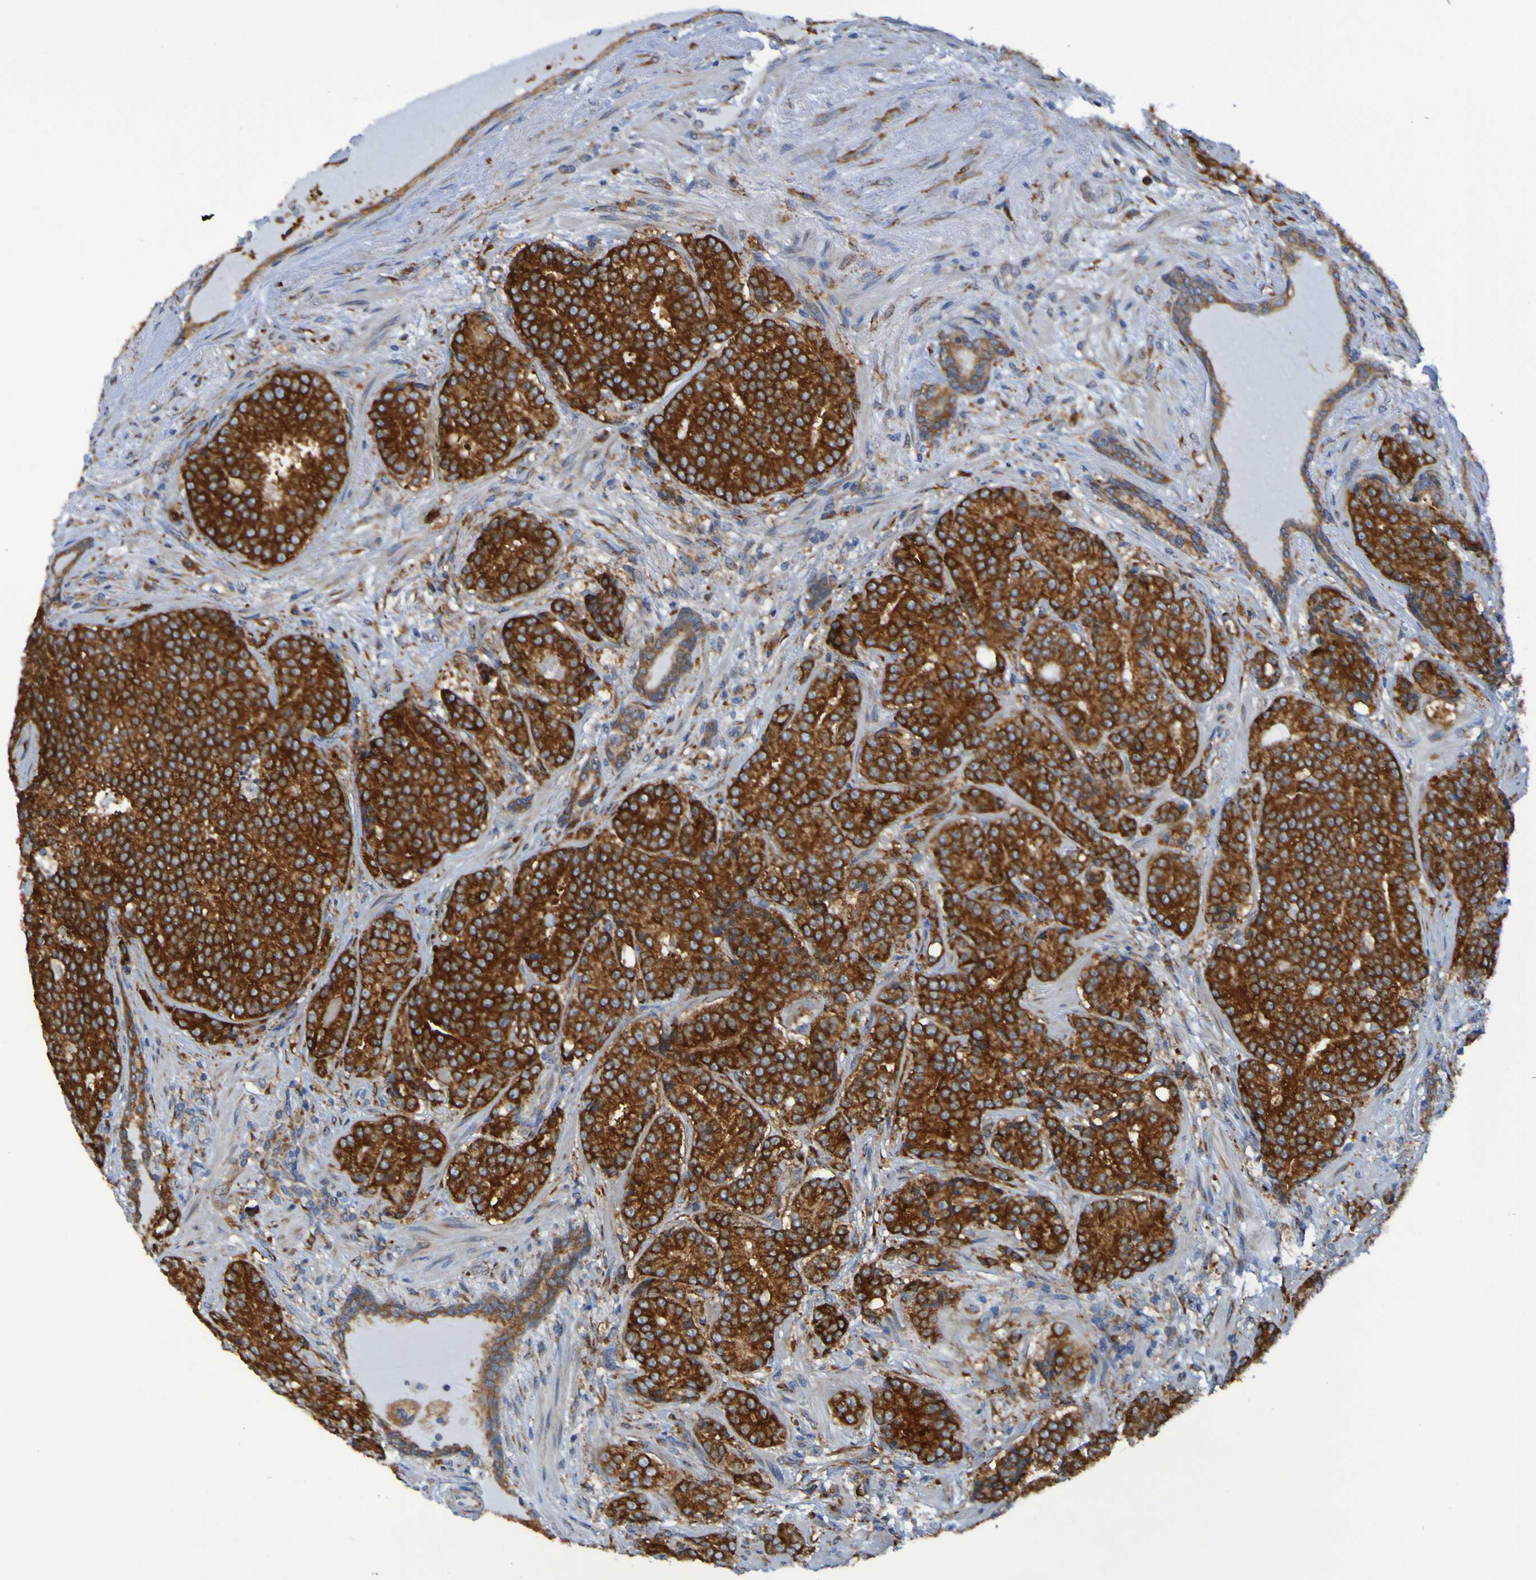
{"staining": {"intensity": "strong", "quantity": ">75%", "location": "cytoplasmic/membranous"}, "tissue": "prostate cancer", "cell_type": "Tumor cells", "image_type": "cancer", "snomed": [{"axis": "morphology", "description": "Adenocarcinoma, High grade"}, {"axis": "topography", "description": "Prostate"}], "caption": "Protein staining of prostate cancer tissue shows strong cytoplasmic/membranous staining in approximately >75% of tumor cells. The protein is shown in brown color, while the nuclei are stained blue.", "gene": "FKBP3", "patient": {"sex": "male", "age": 61}}